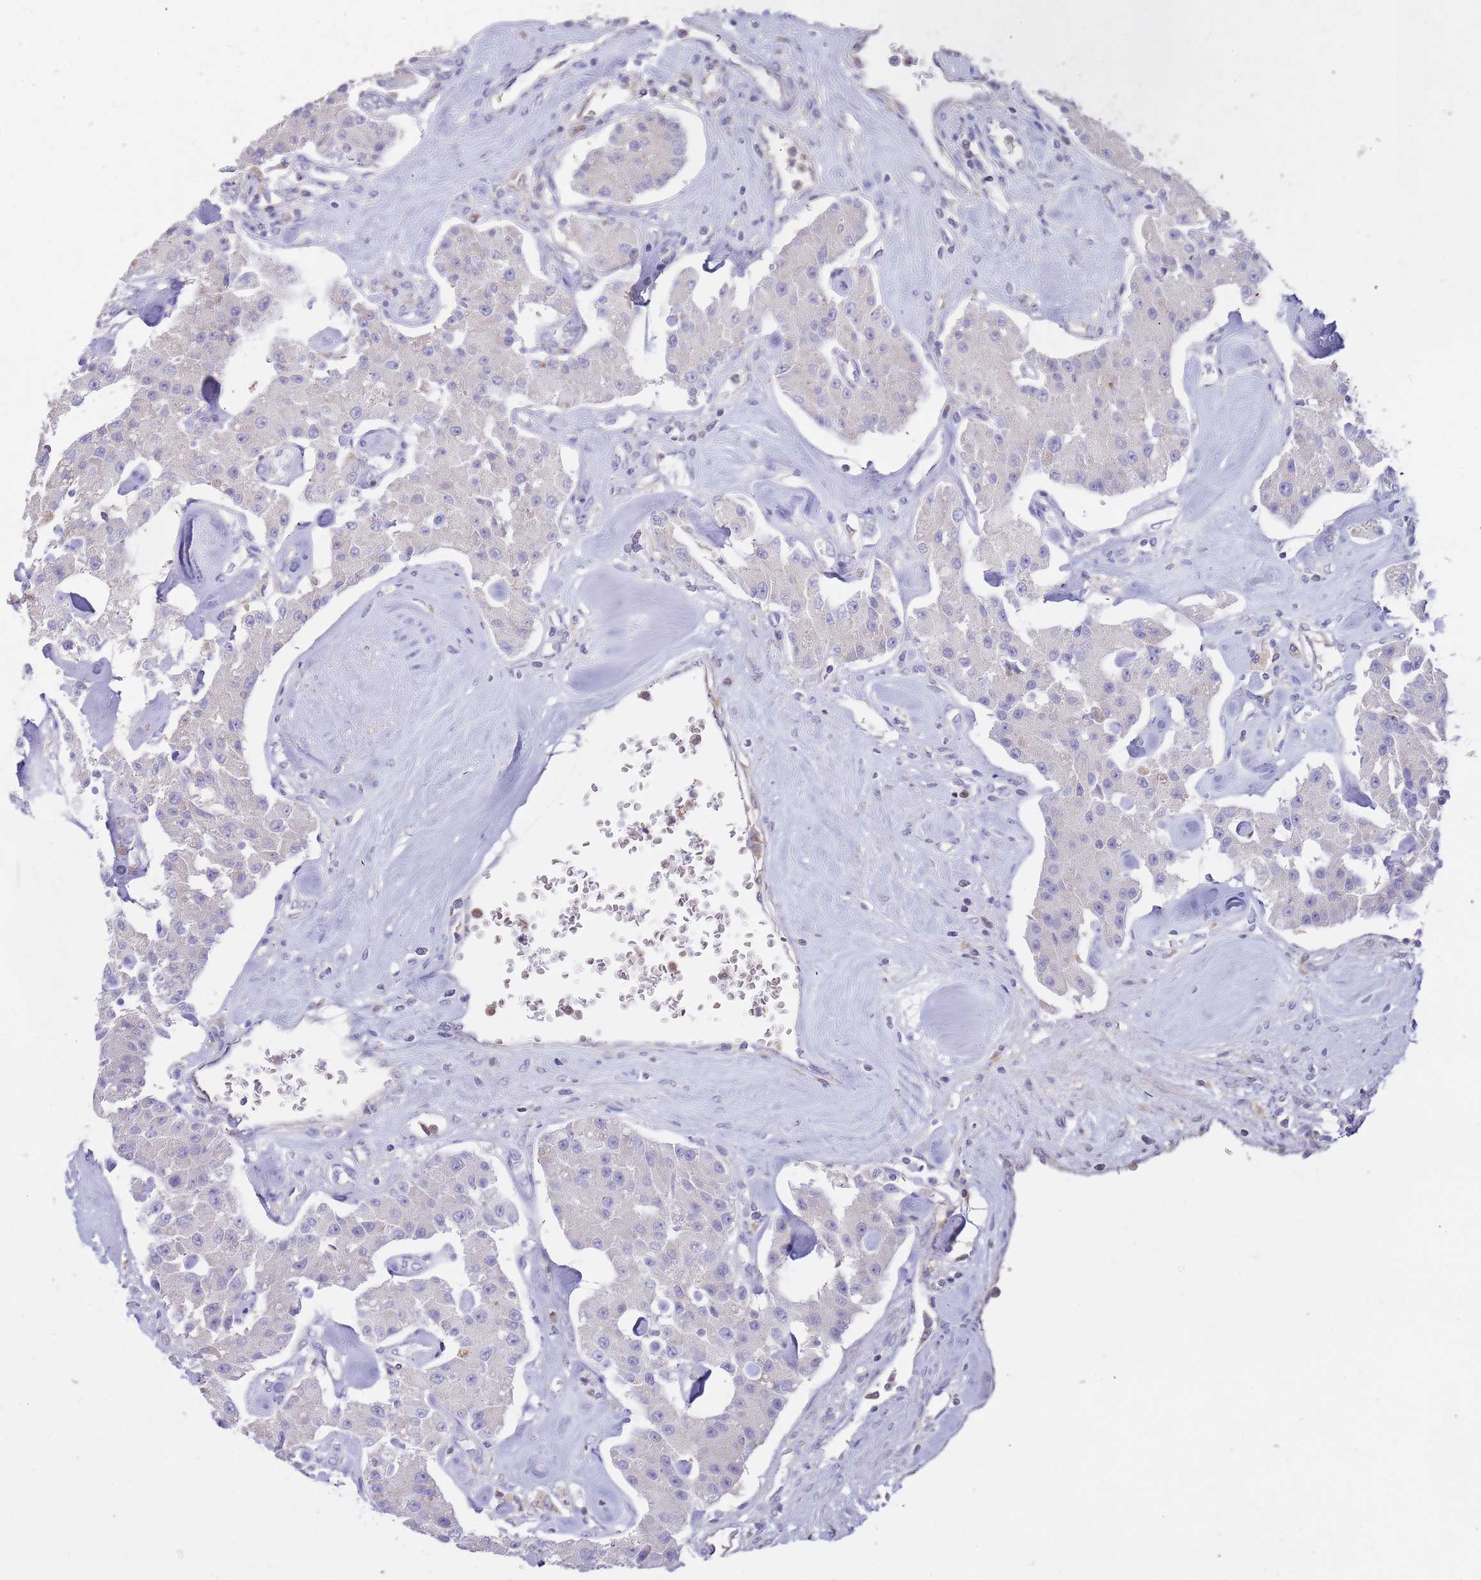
{"staining": {"intensity": "negative", "quantity": "none", "location": "none"}, "tissue": "carcinoid", "cell_type": "Tumor cells", "image_type": "cancer", "snomed": [{"axis": "morphology", "description": "Carcinoid, malignant, NOS"}, {"axis": "topography", "description": "Pancreas"}], "caption": "Immunohistochemistry image of carcinoid (malignant) stained for a protein (brown), which displays no positivity in tumor cells.", "gene": "AP5S1", "patient": {"sex": "male", "age": 41}}